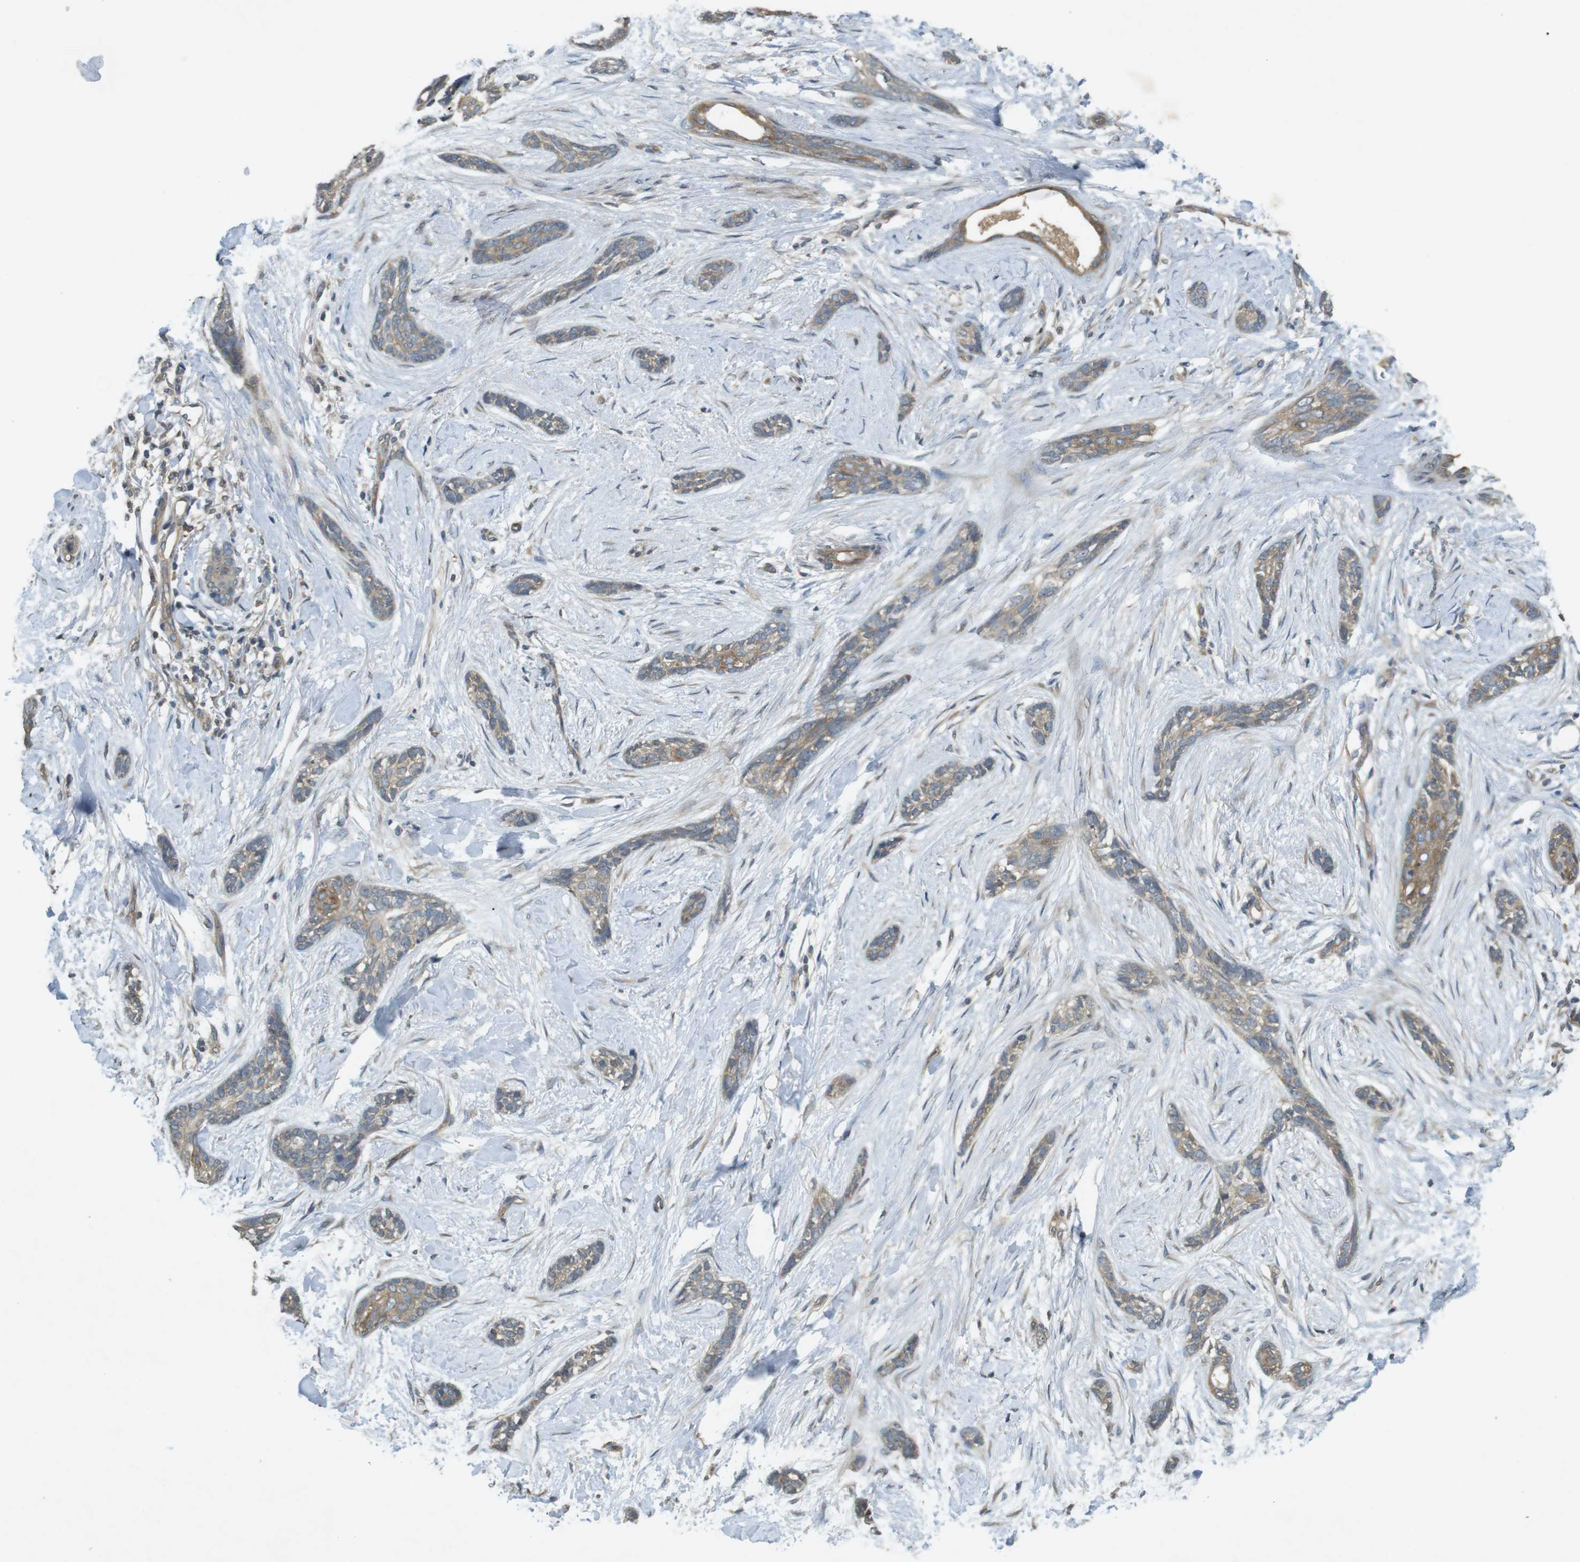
{"staining": {"intensity": "moderate", "quantity": ">75%", "location": "cytoplasmic/membranous"}, "tissue": "skin cancer", "cell_type": "Tumor cells", "image_type": "cancer", "snomed": [{"axis": "morphology", "description": "Basal cell carcinoma"}, {"axis": "morphology", "description": "Adnexal tumor, benign"}, {"axis": "topography", "description": "Skin"}], "caption": "Skin cancer stained with a protein marker demonstrates moderate staining in tumor cells.", "gene": "KIF5B", "patient": {"sex": "female", "age": 42}}